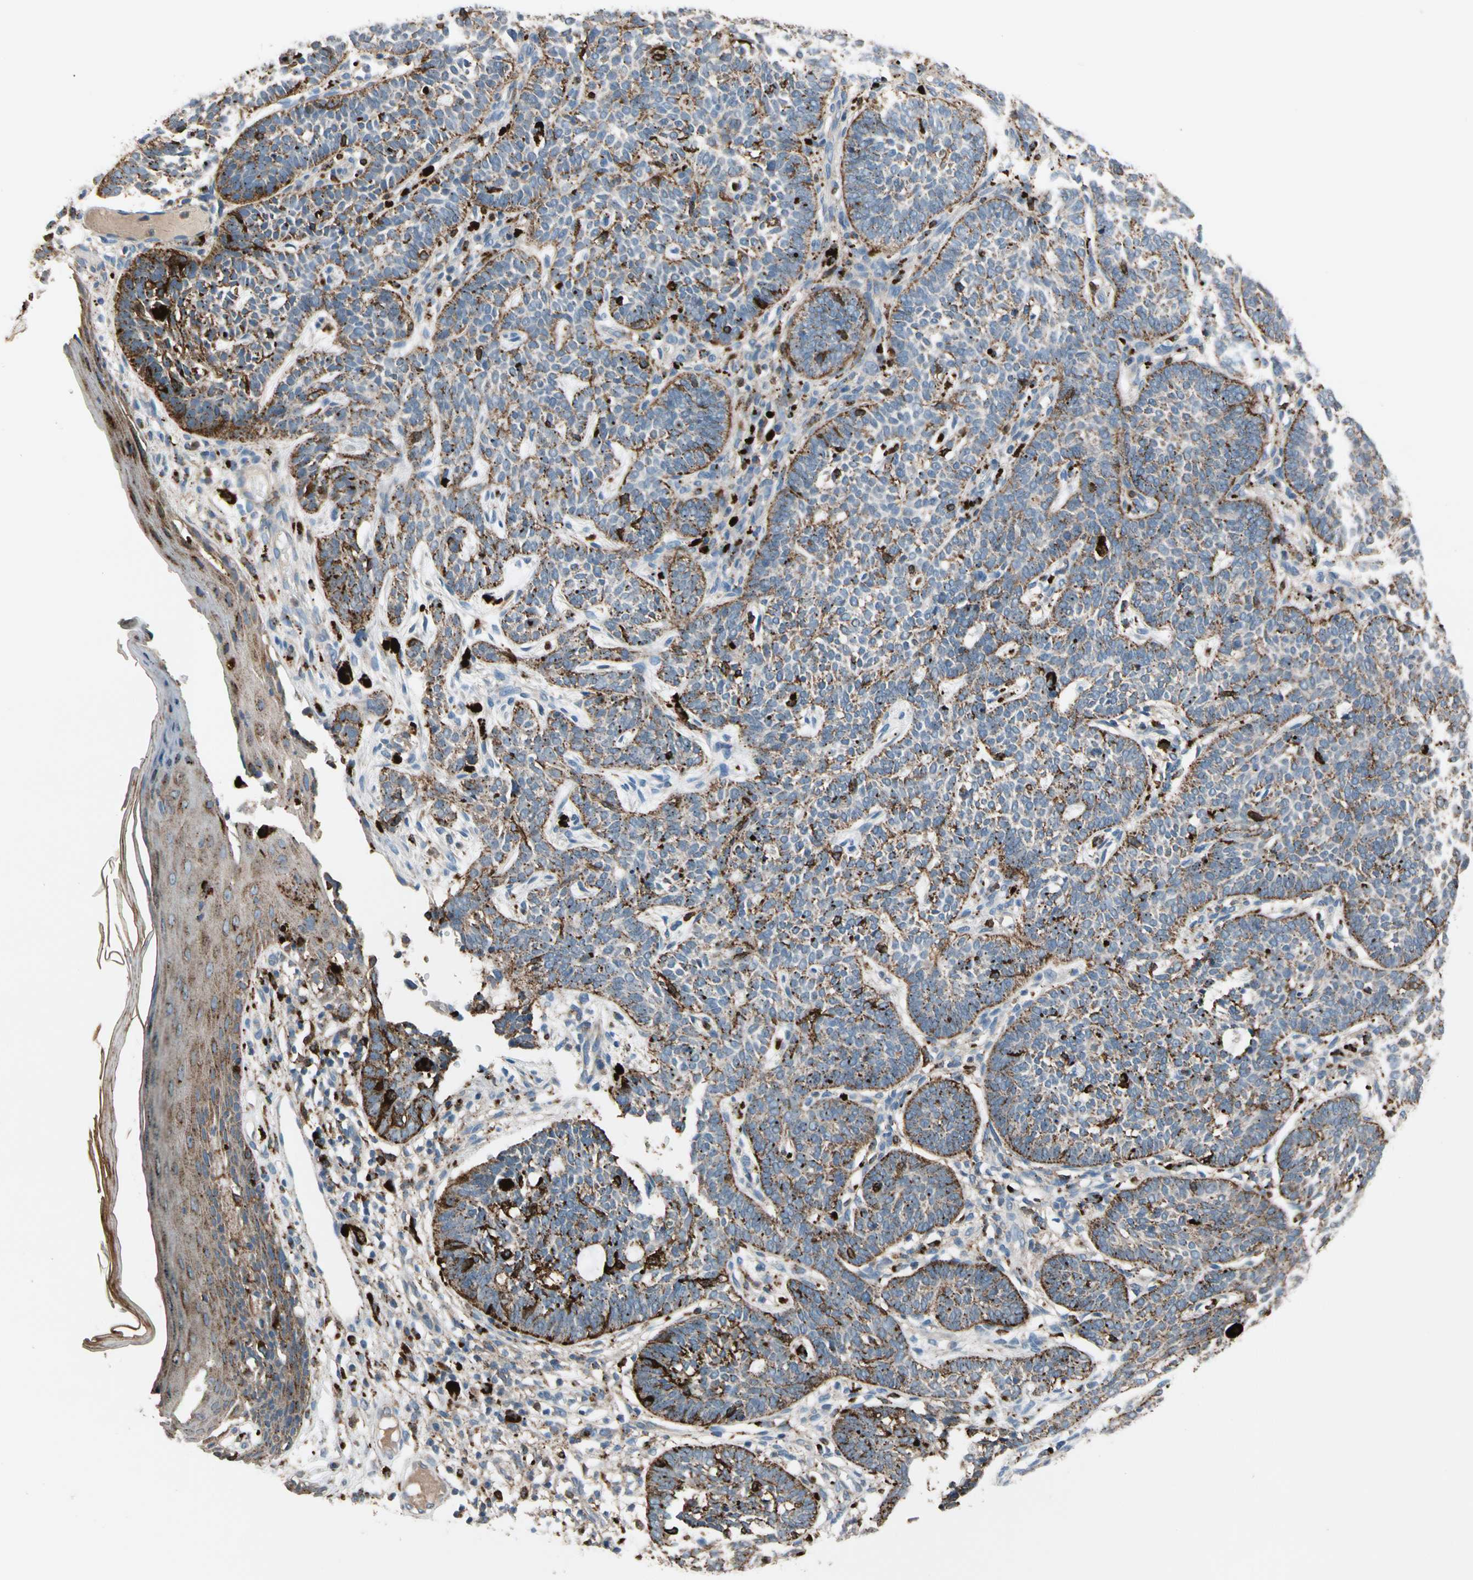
{"staining": {"intensity": "moderate", "quantity": ">75%", "location": "cytoplasmic/membranous"}, "tissue": "skin cancer", "cell_type": "Tumor cells", "image_type": "cancer", "snomed": [{"axis": "morphology", "description": "Normal tissue, NOS"}, {"axis": "morphology", "description": "Basal cell carcinoma"}, {"axis": "topography", "description": "Skin"}], "caption": "A micrograph of skin cancer stained for a protein displays moderate cytoplasmic/membranous brown staining in tumor cells. (DAB (3,3'-diaminobenzidine) IHC with brightfield microscopy, high magnification).", "gene": "GM2A", "patient": {"sex": "male", "age": 87}}